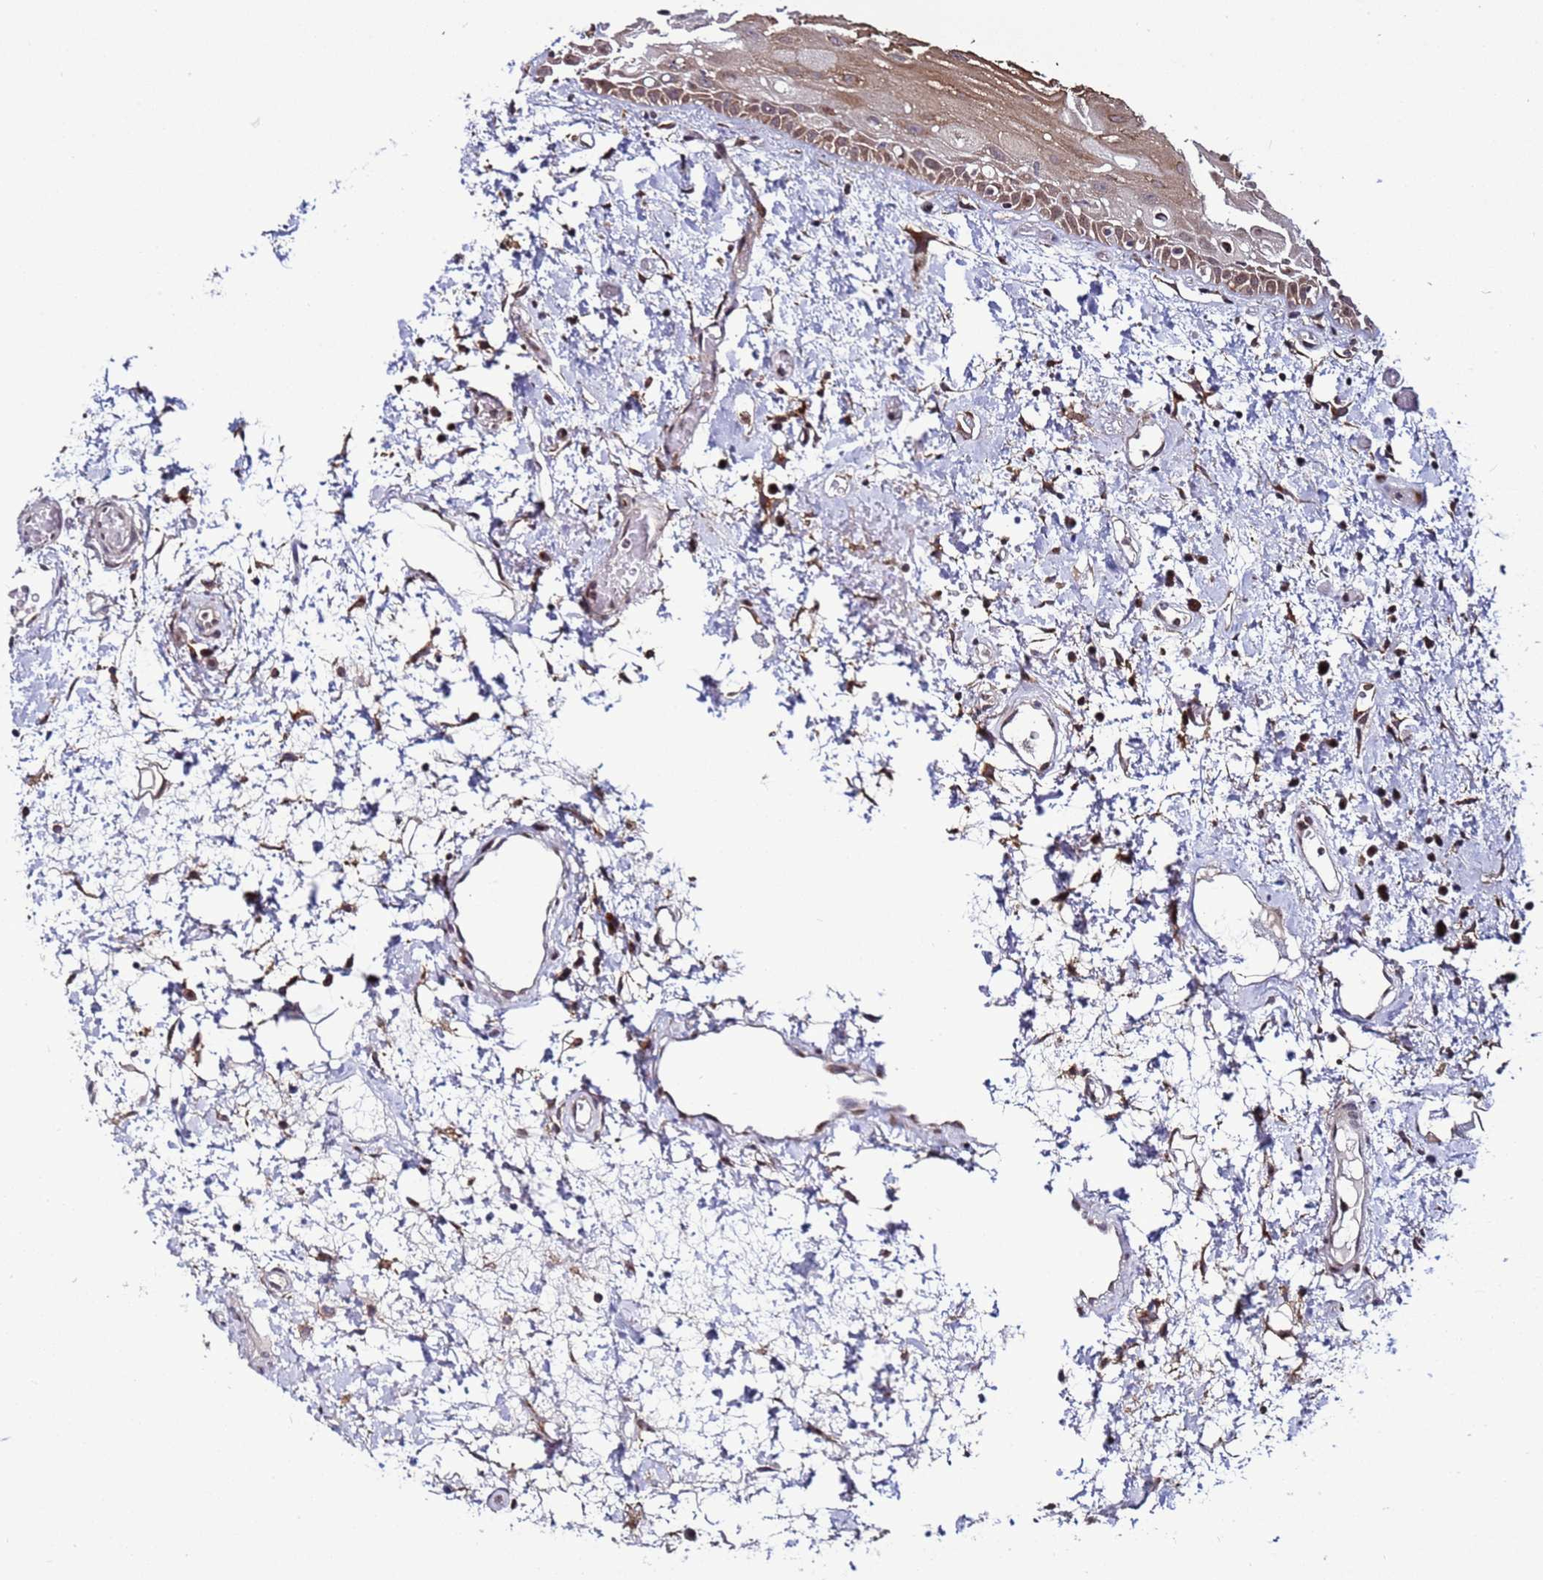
{"staining": {"intensity": "strong", "quantity": "25%-75%", "location": "cytoplasmic/membranous"}, "tissue": "oral mucosa", "cell_type": "Squamous epithelial cells", "image_type": "normal", "snomed": [{"axis": "morphology", "description": "Normal tissue, NOS"}, {"axis": "topography", "description": "Oral tissue"}], "caption": "Strong cytoplasmic/membranous positivity for a protein is identified in about 25%-75% of squamous epithelial cells of benign oral mucosa using immunohistochemistry.", "gene": "TMEM176B", "patient": {"sex": "female", "age": 76}}